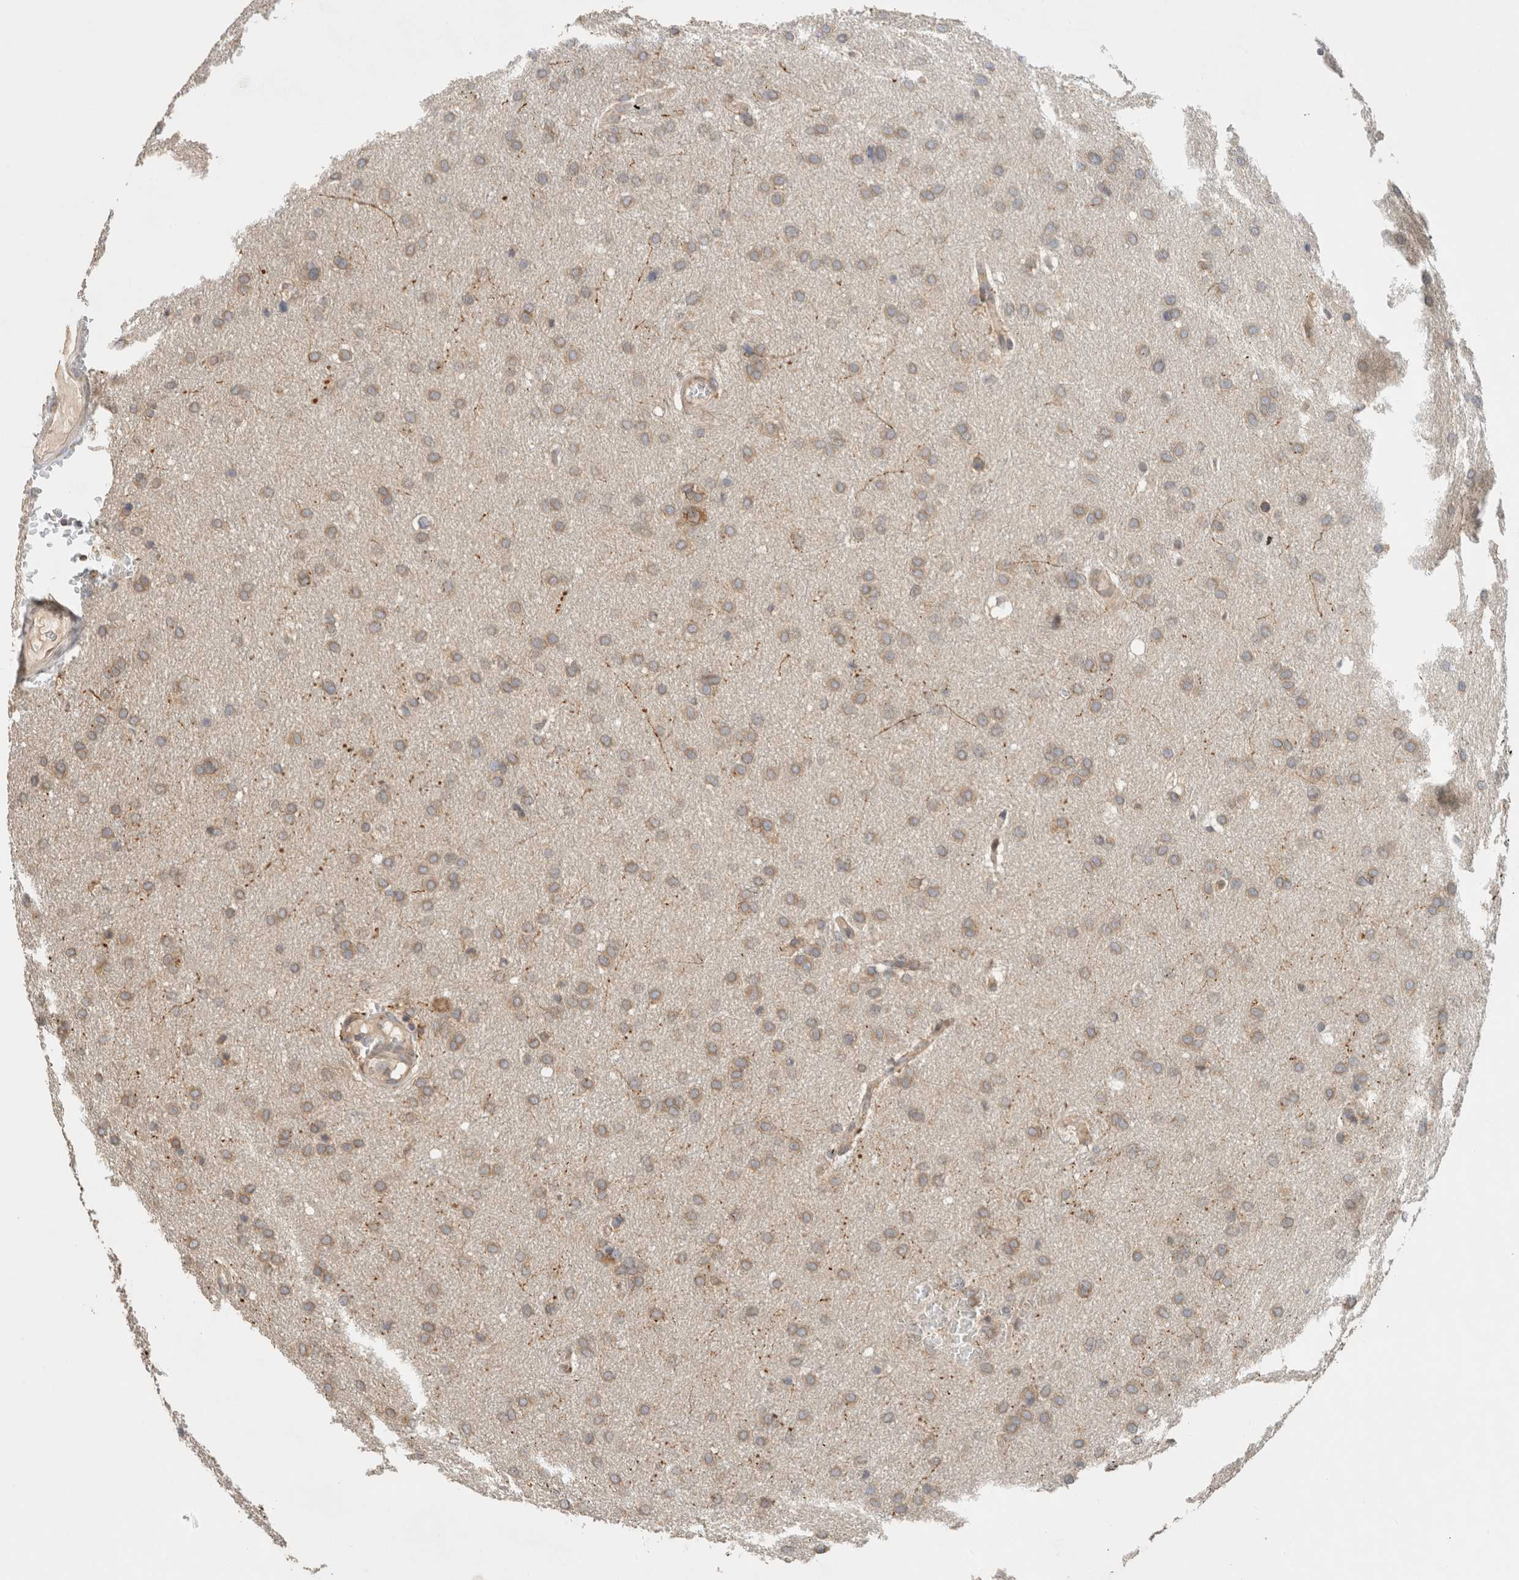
{"staining": {"intensity": "weak", "quantity": ">75%", "location": "cytoplasmic/membranous"}, "tissue": "glioma", "cell_type": "Tumor cells", "image_type": "cancer", "snomed": [{"axis": "morphology", "description": "Glioma, malignant, Low grade"}, {"axis": "topography", "description": "Brain"}], "caption": "Brown immunohistochemical staining in glioma shows weak cytoplasmic/membranous expression in about >75% of tumor cells.", "gene": "PUM1", "patient": {"sex": "female", "age": 37}}